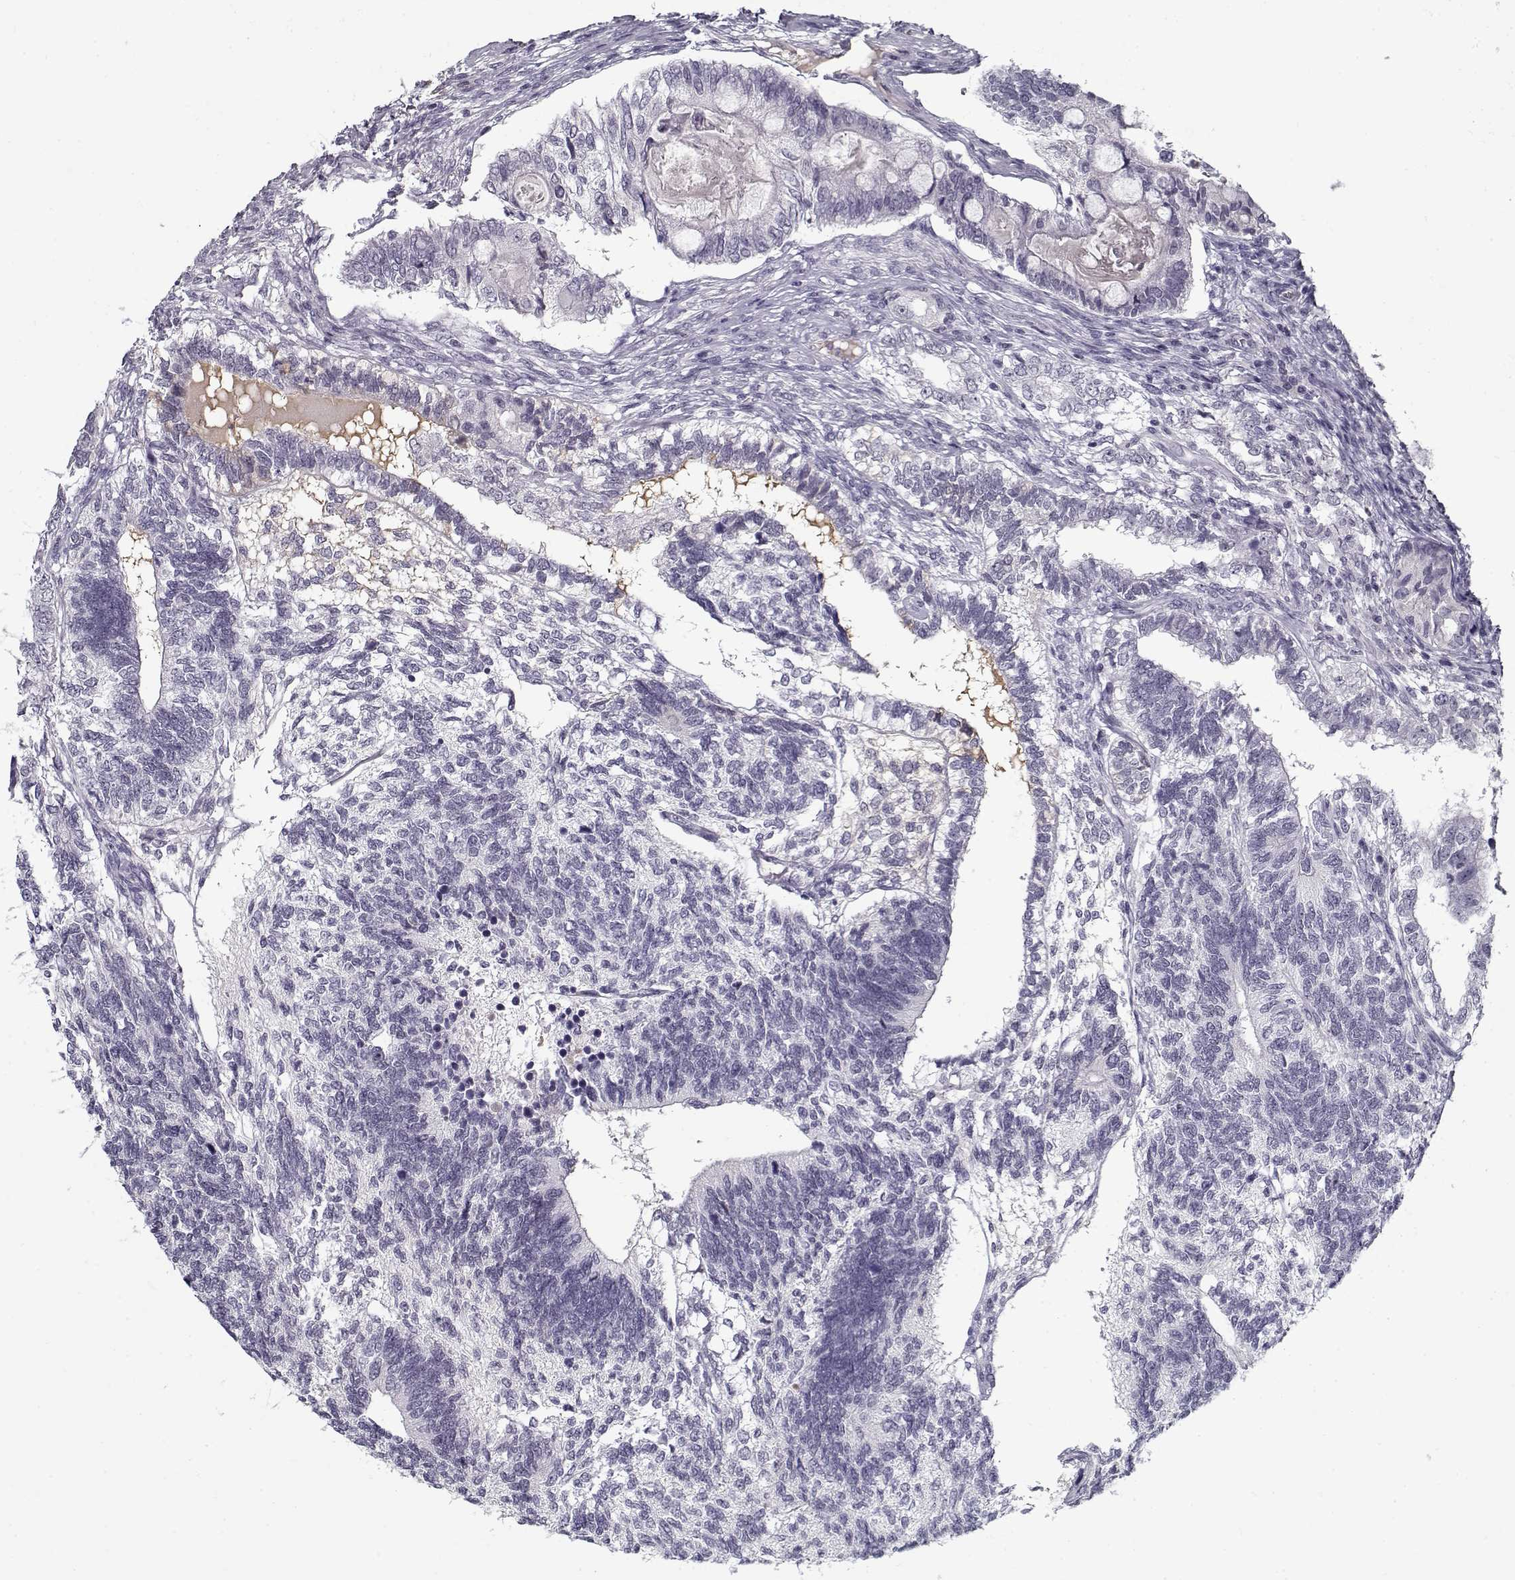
{"staining": {"intensity": "negative", "quantity": "none", "location": "none"}, "tissue": "testis cancer", "cell_type": "Tumor cells", "image_type": "cancer", "snomed": [{"axis": "morphology", "description": "Seminoma, NOS"}, {"axis": "morphology", "description": "Carcinoma, Embryonal, NOS"}, {"axis": "topography", "description": "Testis"}], "caption": "Testis embryonal carcinoma stained for a protein using IHC demonstrates no positivity tumor cells.", "gene": "SPACA9", "patient": {"sex": "male", "age": 41}}